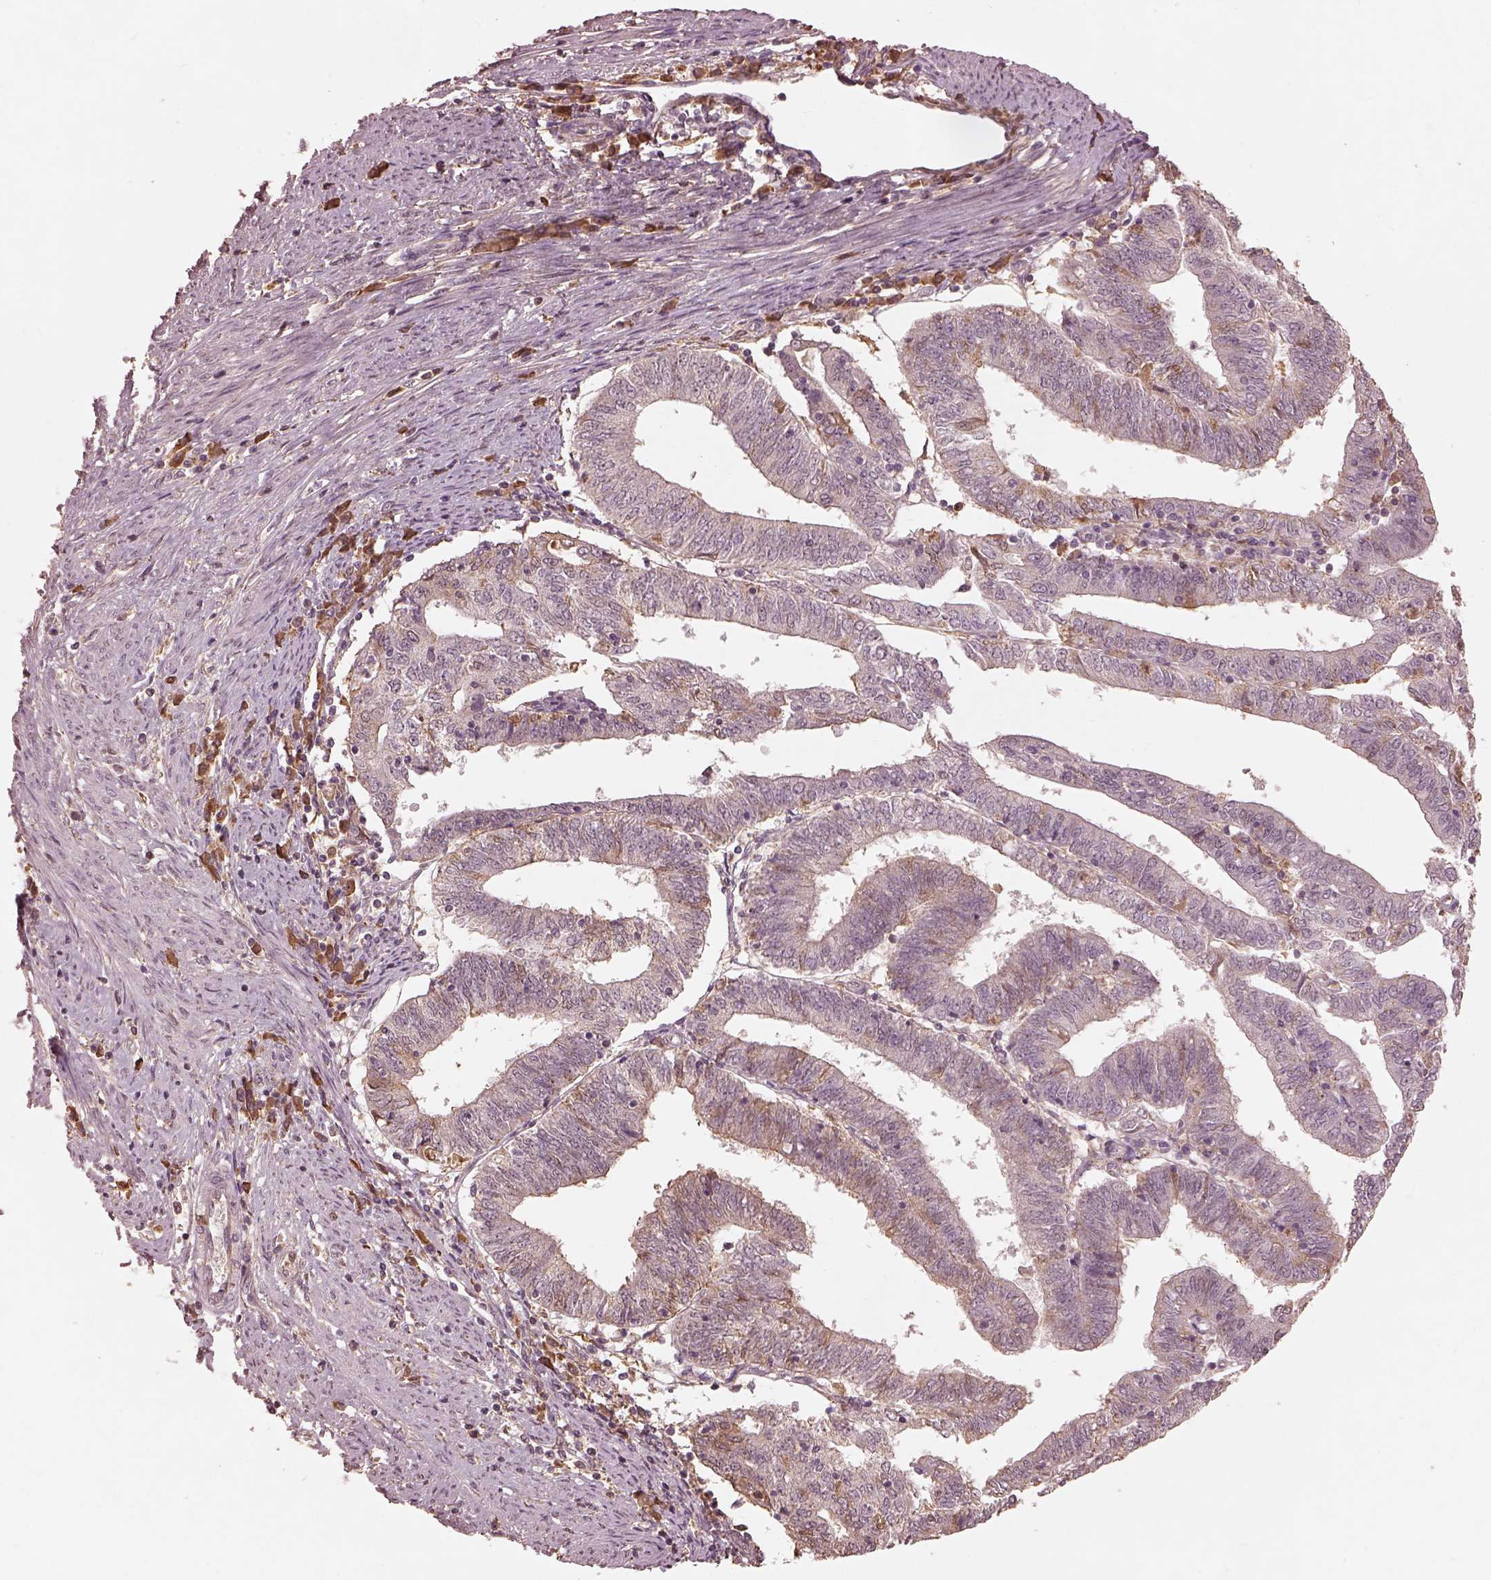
{"staining": {"intensity": "negative", "quantity": "none", "location": "none"}, "tissue": "endometrial cancer", "cell_type": "Tumor cells", "image_type": "cancer", "snomed": [{"axis": "morphology", "description": "Adenocarcinoma, NOS"}, {"axis": "topography", "description": "Endometrium"}], "caption": "An immunohistochemistry histopathology image of adenocarcinoma (endometrial) is shown. There is no staining in tumor cells of adenocarcinoma (endometrial). The staining was performed using DAB to visualize the protein expression in brown, while the nuclei were stained in blue with hematoxylin (Magnification: 20x).", "gene": "CALR3", "patient": {"sex": "female", "age": 82}}